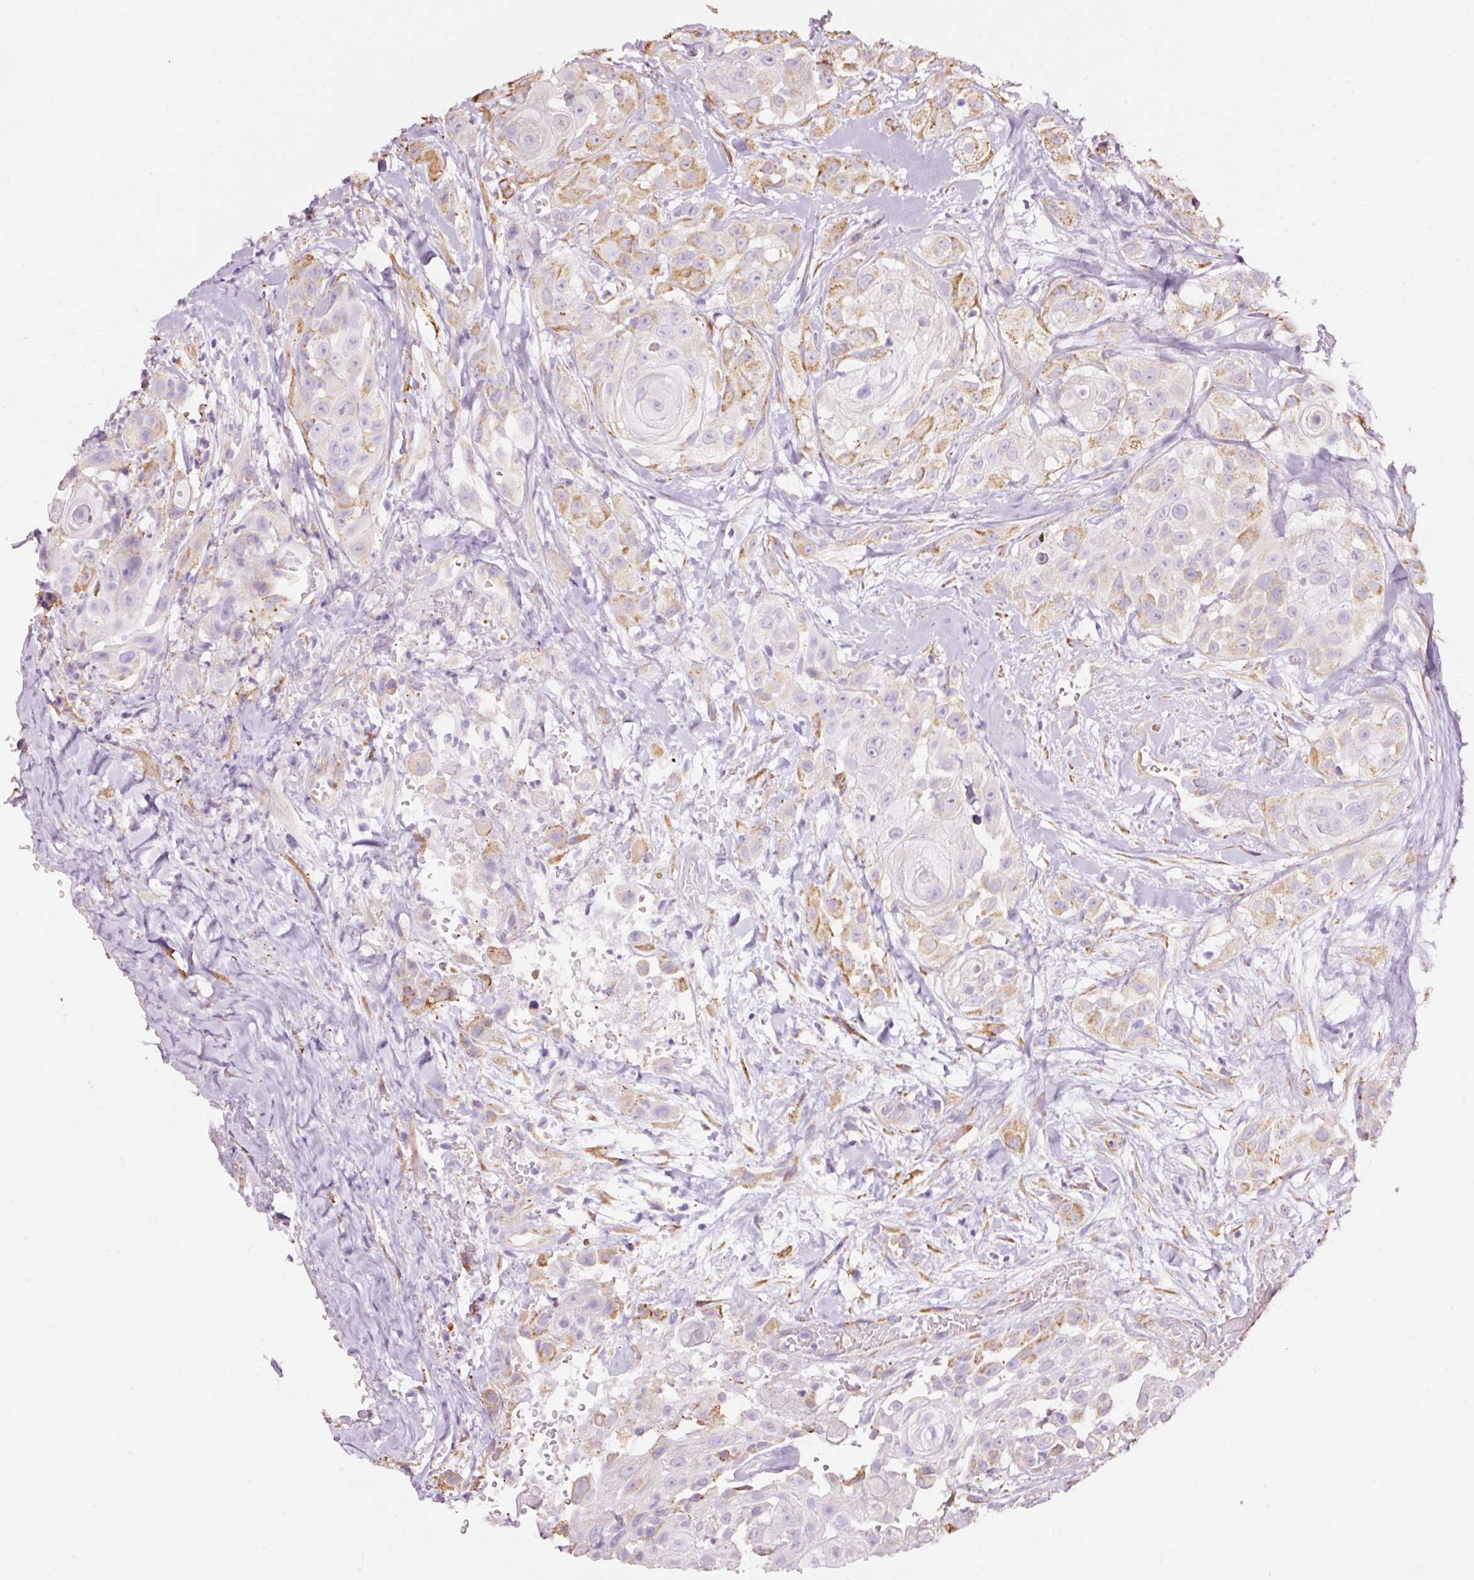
{"staining": {"intensity": "moderate", "quantity": "<25%", "location": "cytoplasmic/membranous"}, "tissue": "head and neck cancer", "cell_type": "Tumor cells", "image_type": "cancer", "snomed": [{"axis": "morphology", "description": "Squamous cell carcinoma, NOS"}, {"axis": "topography", "description": "Head-Neck"}], "caption": "There is low levels of moderate cytoplasmic/membranous positivity in tumor cells of head and neck cancer (squamous cell carcinoma), as demonstrated by immunohistochemical staining (brown color).", "gene": "GCG", "patient": {"sex": "male", "age": 83}}